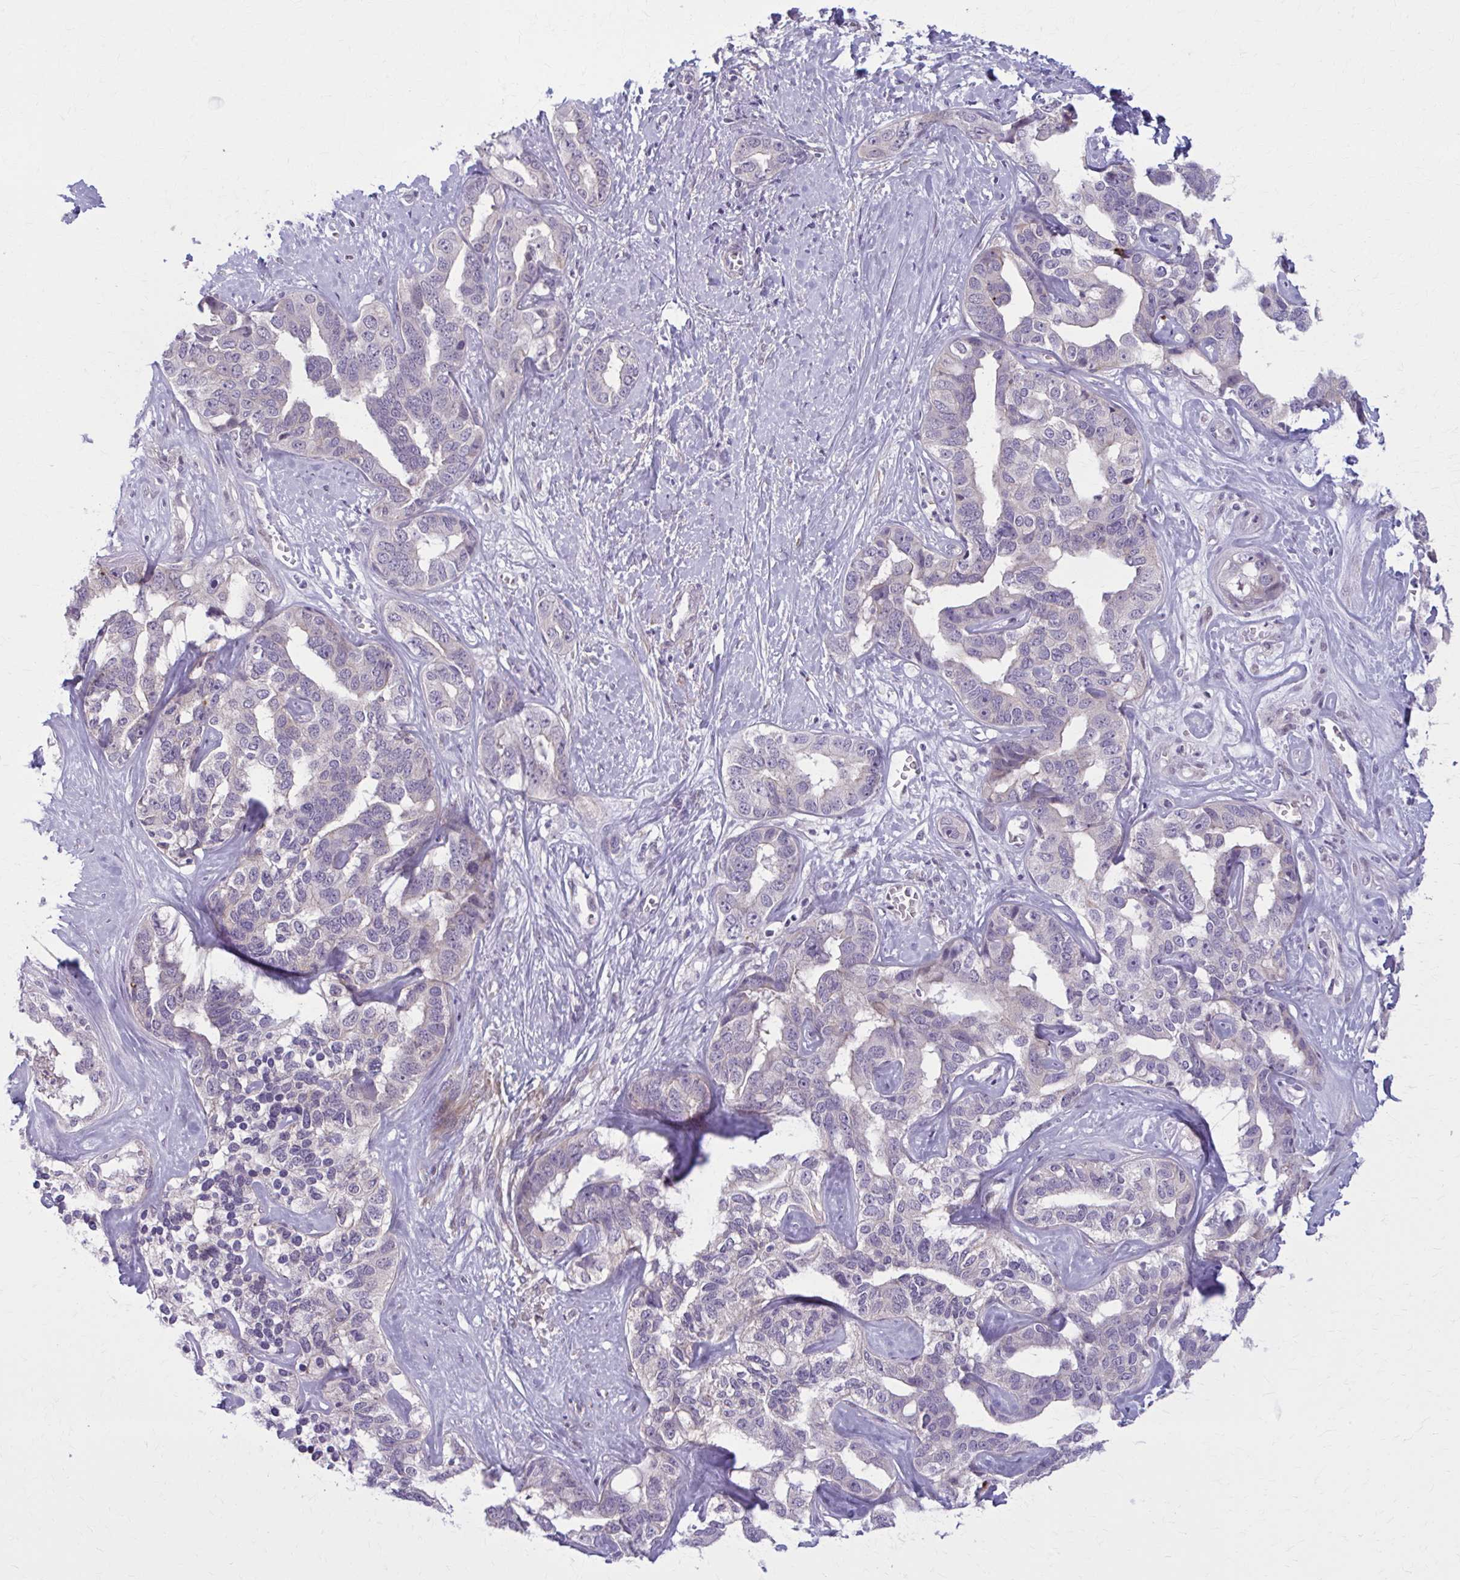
{"staining": {"intensity": "negative", "quantity": "none", "location": "none"}, "tissue": "liver cancer", "cell_type": "Tumor cells", "image_type": "cancer", "snomed": [{"axis": "morphology", "description": "Cholangiocarcinoma"}, {"axis": "topography", "description": "Liver"}], "caption": "Liver cancer (cholangiocarcinoma) was stained to show a protein in brown. There is no significant positivity in tumor cells.", "gene": "NUMBL", "patient": {"sex": "male", "age": 59}}